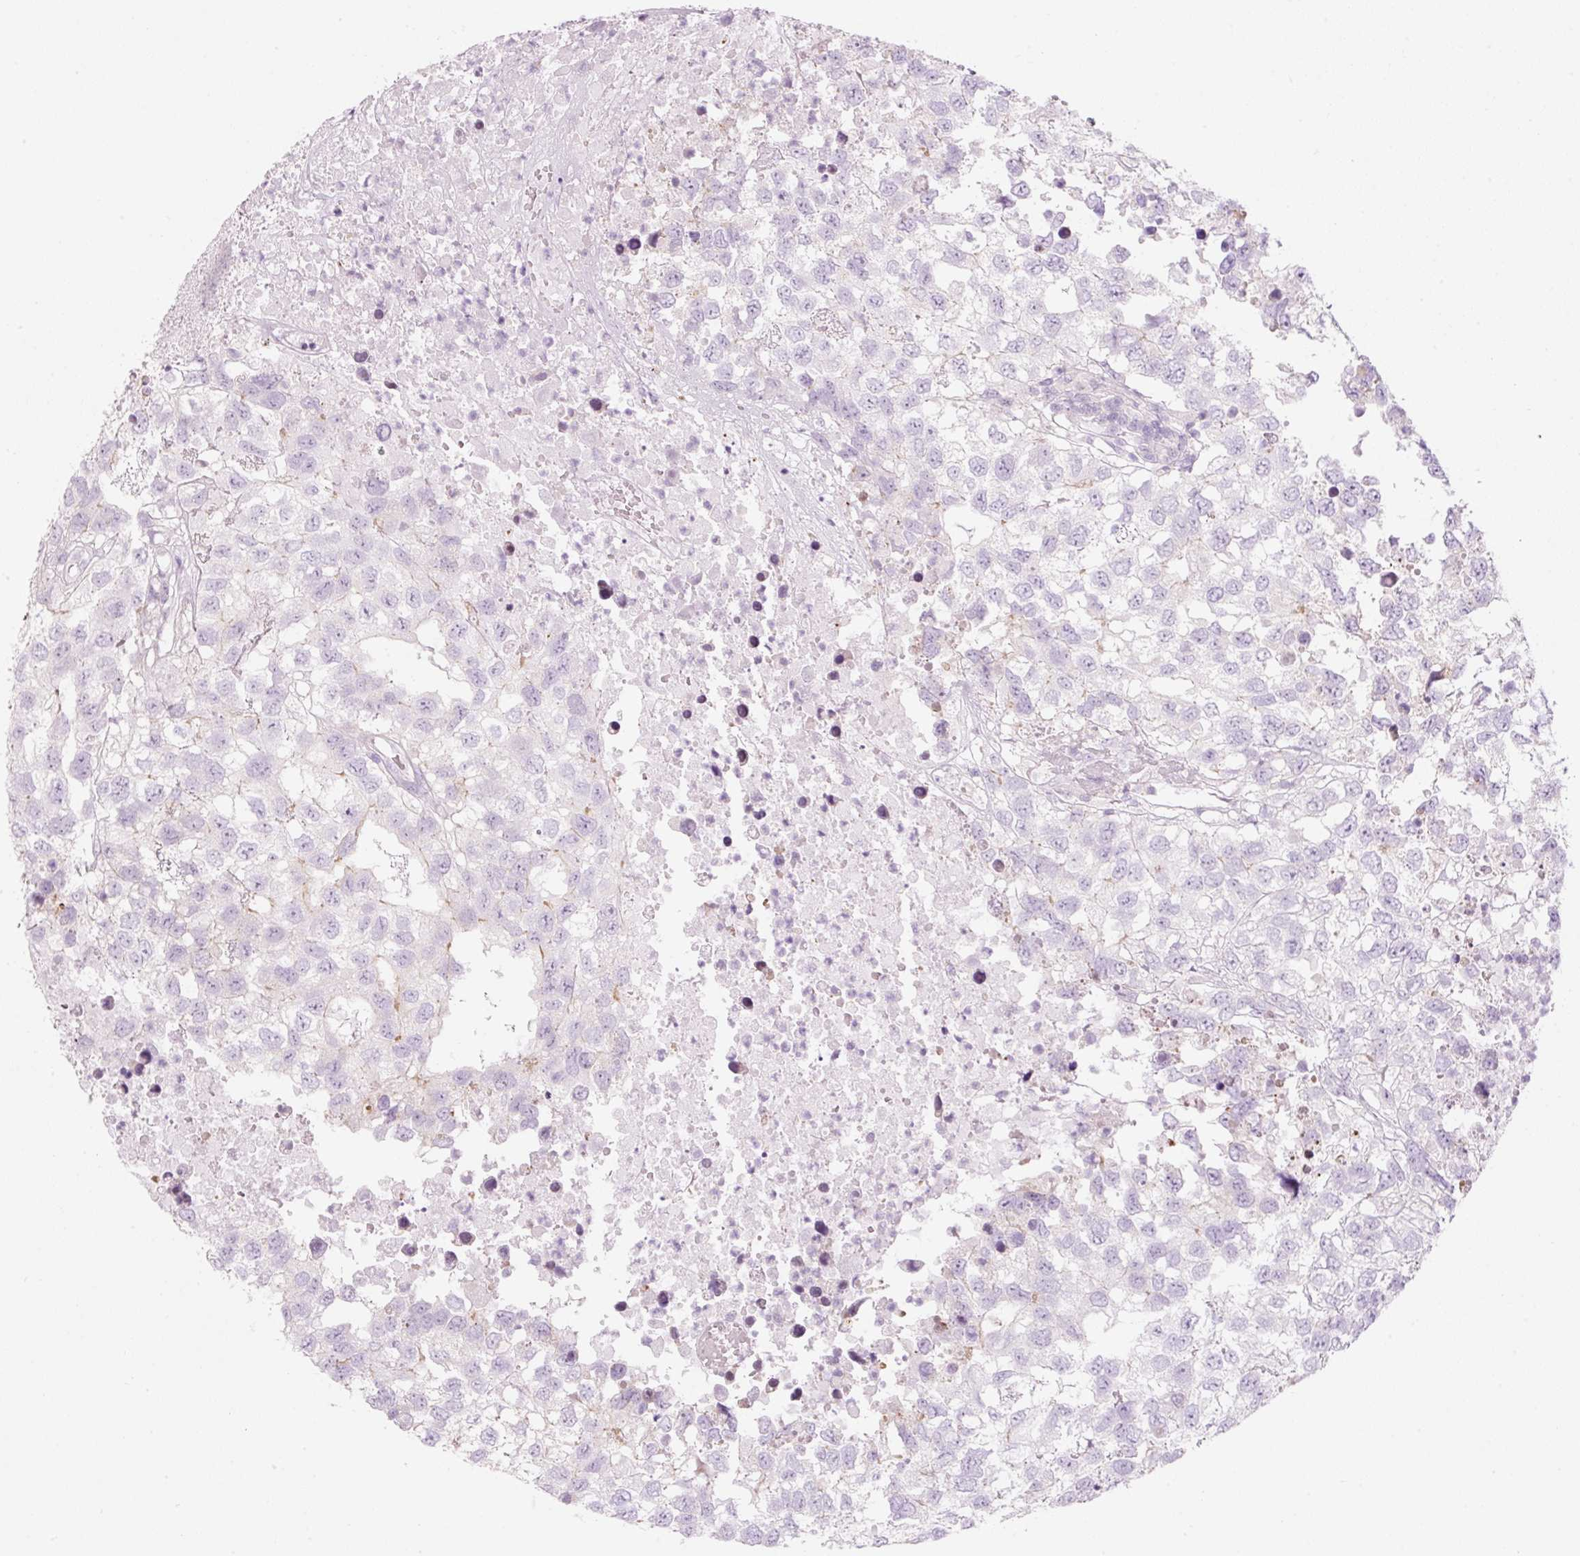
{"staining": {"intensity": "negative", "quantity": "none", "location": "none"}, "tissue": "testis cancer", "cell_type": "Tumor cells", "image_type": "cancer", "snomed": [{"axis": "morphology", "description": "Carcinoma, Embryonal, NOS"}, {"axis": "topography", "description": "Testis"}], "caption": "IHC micrograph of human testis embryonal carcinoma stained for a protein (brown), which reveals no positivity in tumor cells.", "gene": "CMA1", "patient": {"sex": "male", "age": 83}}